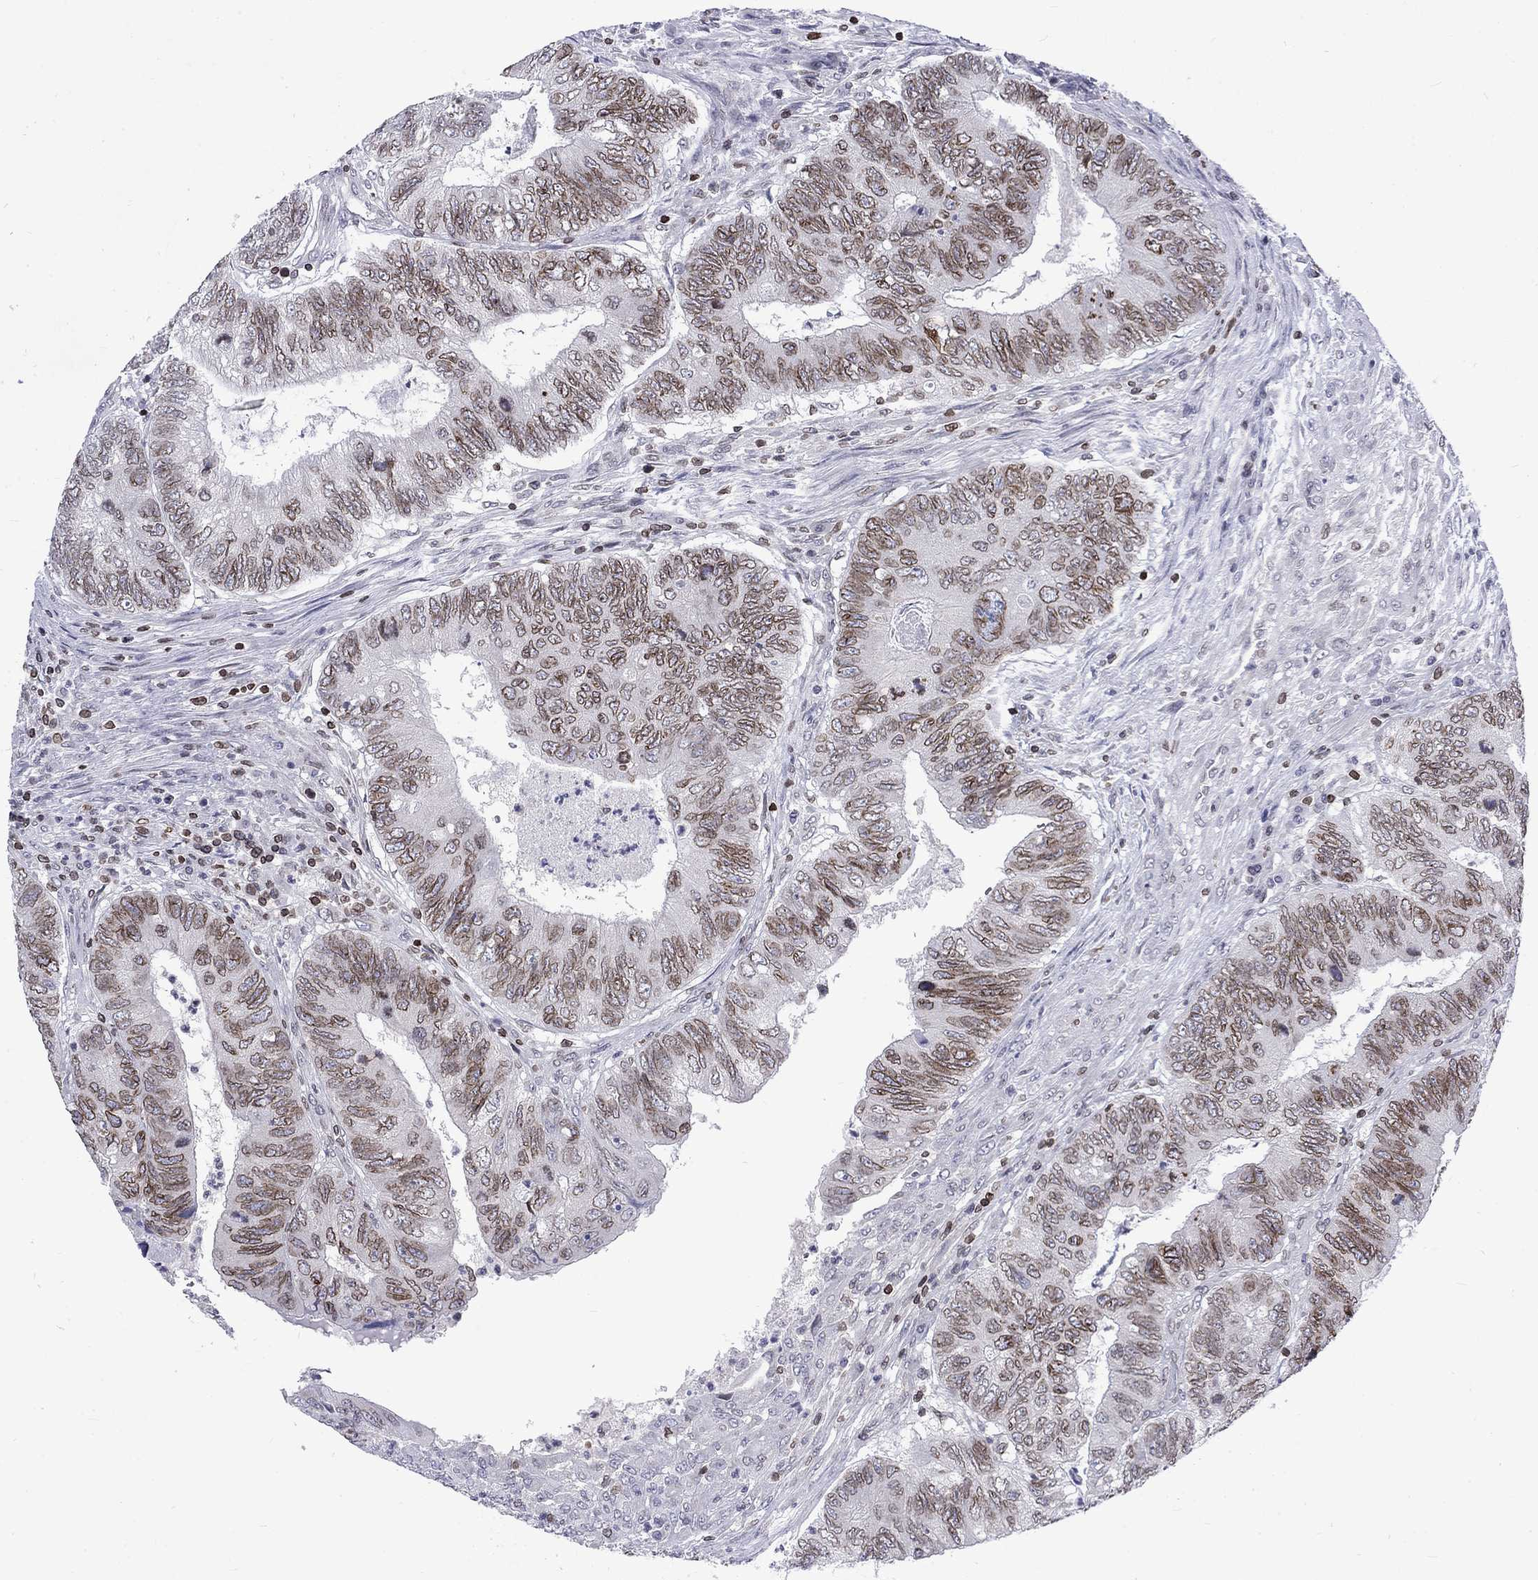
{"staining": {"intensity": "moderate", "quantity": ">75%", "location": "cytoplasmic/membranous,nuclear"}, "tissue": "colorectal cancer", "cell_type": "Tumor cells", "image_type": "cancer", "snomed": [{"axis": "morphology", "description": "Adenocarcinoma, NOS"}, {"axis": "topography", "description": "Colon"}], "caption": "A photomicrograph of human colorectal cancer stained for a protein reveals moderate cytoplasmic/membranous and nuclear brown staining in tumor cells.", "gene": "SLA", "patient": {"sex": "female", "age": 67}}